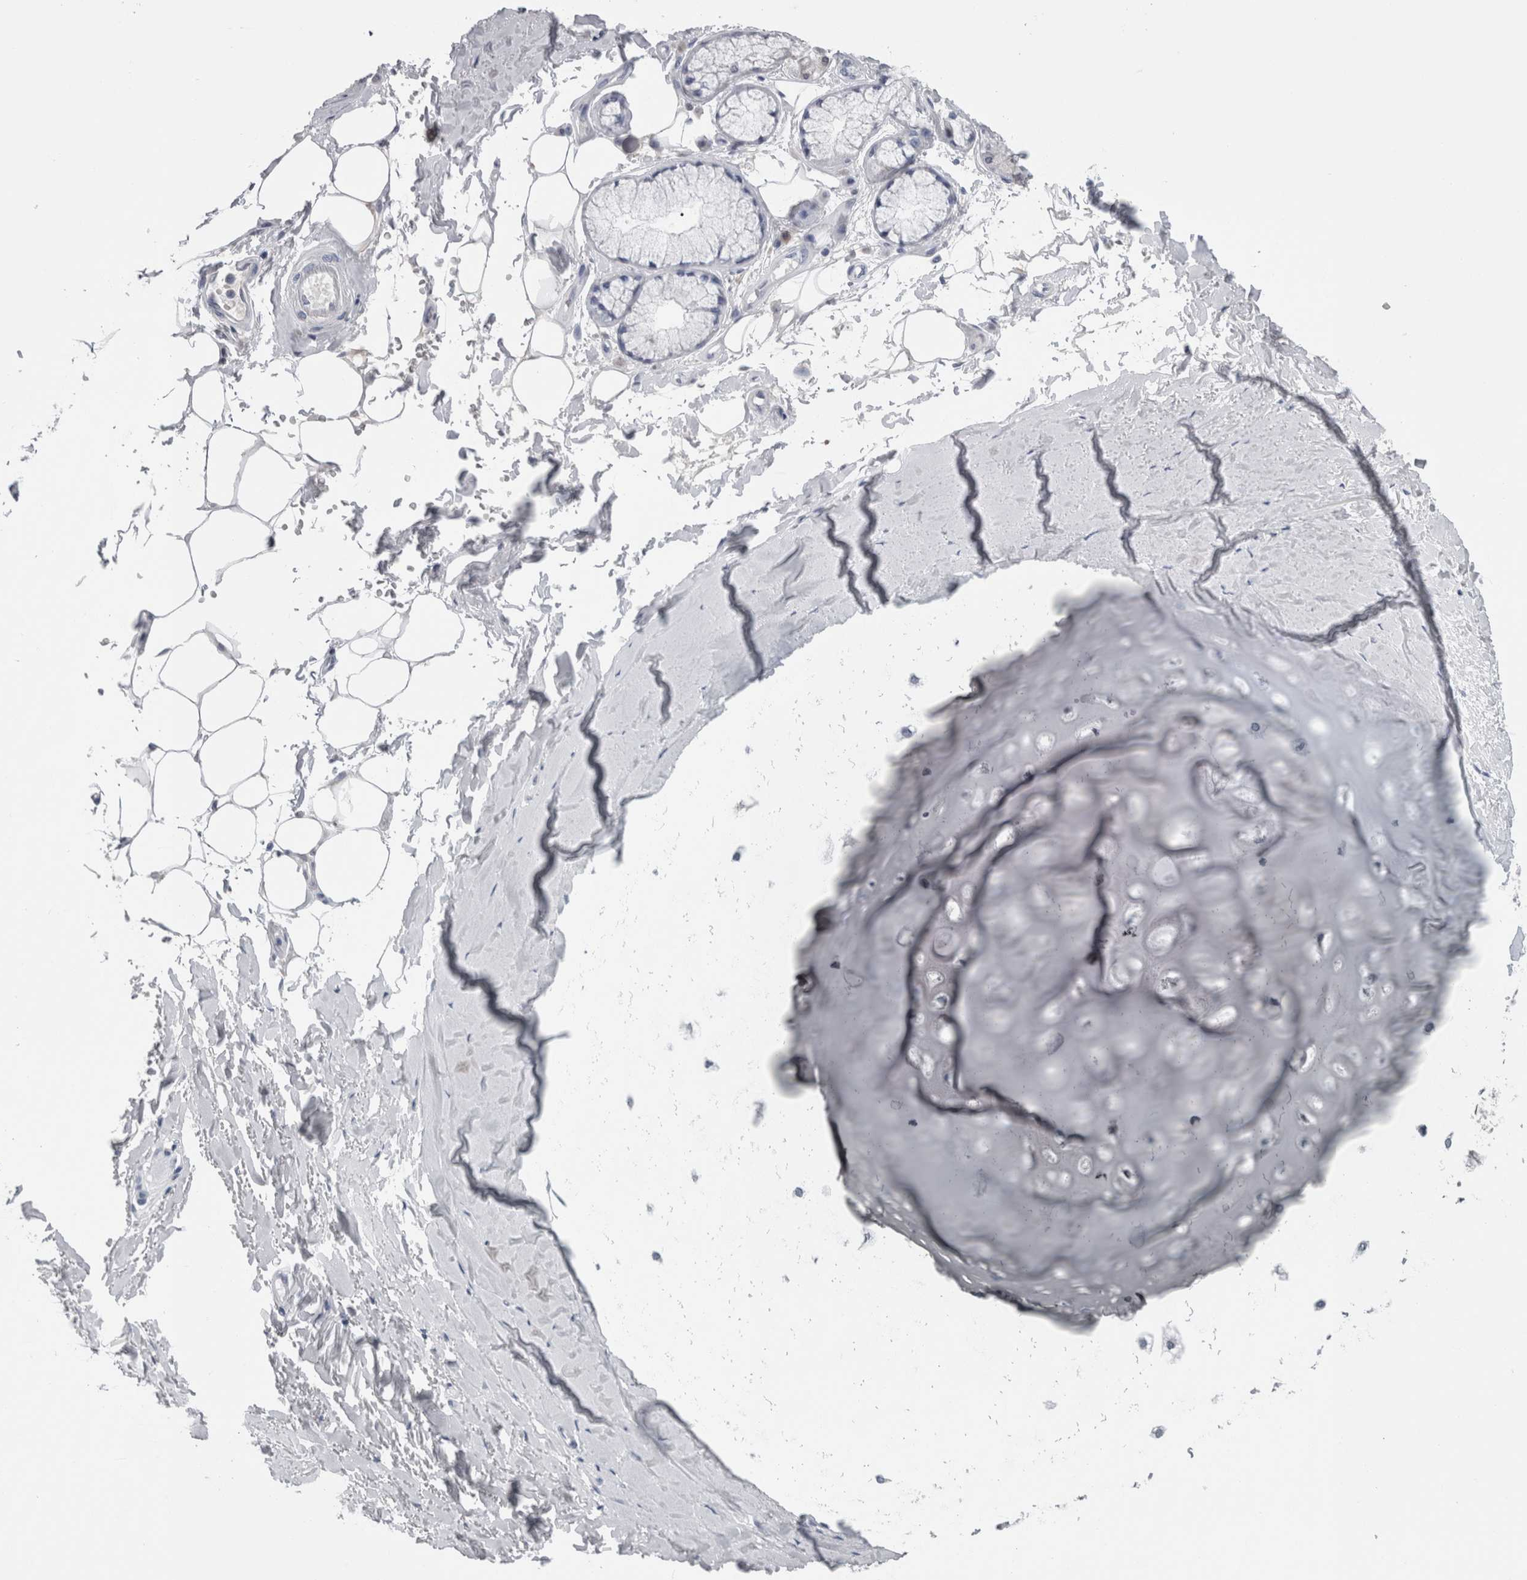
{"staining": {"intensity": "negative", "quantity": "none", "location": "none"}, "tissue": "adipose tissue", "cell_type": "Adipocytes", "image_type": "normal", "snomed": [{"axis": "morphology", "description": "Normal tissue, NOS"}, {"axis": "topography", "description": "Bronchus"}], "caption": "The image shows no staining of adipocytes in normal adipose tissue. Brightfield microscopy of IHC stained with DAB (brown) and hematoxylin (blue), captured at high magnification.", "gene": "CA8", "patient": {"sex": "male", "age": 66}}